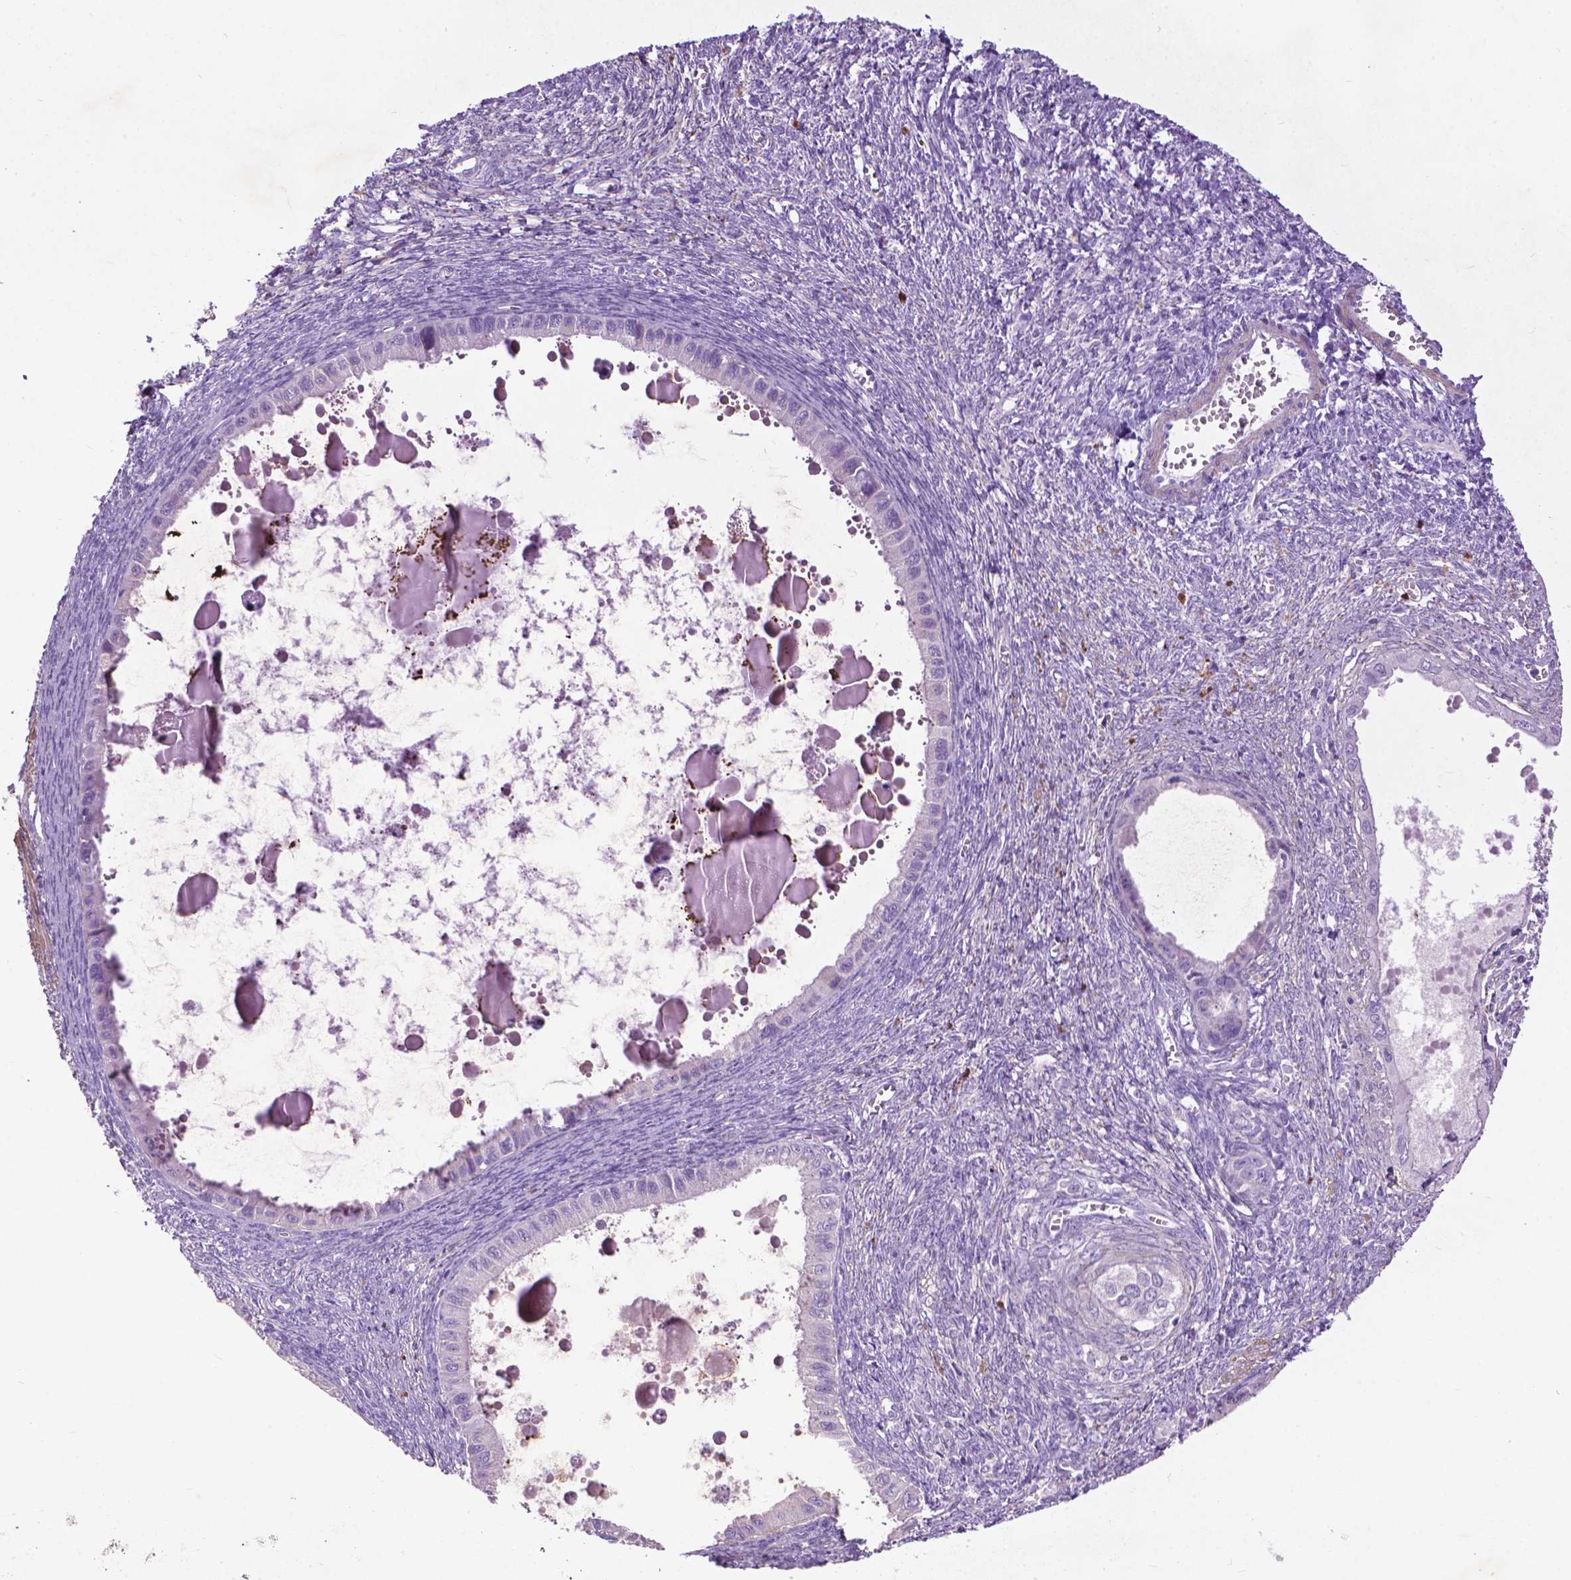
{"staining": {"intensity": "negative", "quantity": "none", "location": "none"}, "tissue": "ovarian cancer", "cell_type": "Tumor cells", "image_type": "cancer", "snomed": [{"axis": "morphology", "description": "Cystadenocarcinoma, mucinous, NOS"}, {"axis": "topography", "description": "Ovary"}], "caption": "Immunohistochemical staining of ovarian cancer shows no significant positivity in tumor cells.", "gene": "AQP10", "patient": {"sex": "female", "age": 64}}